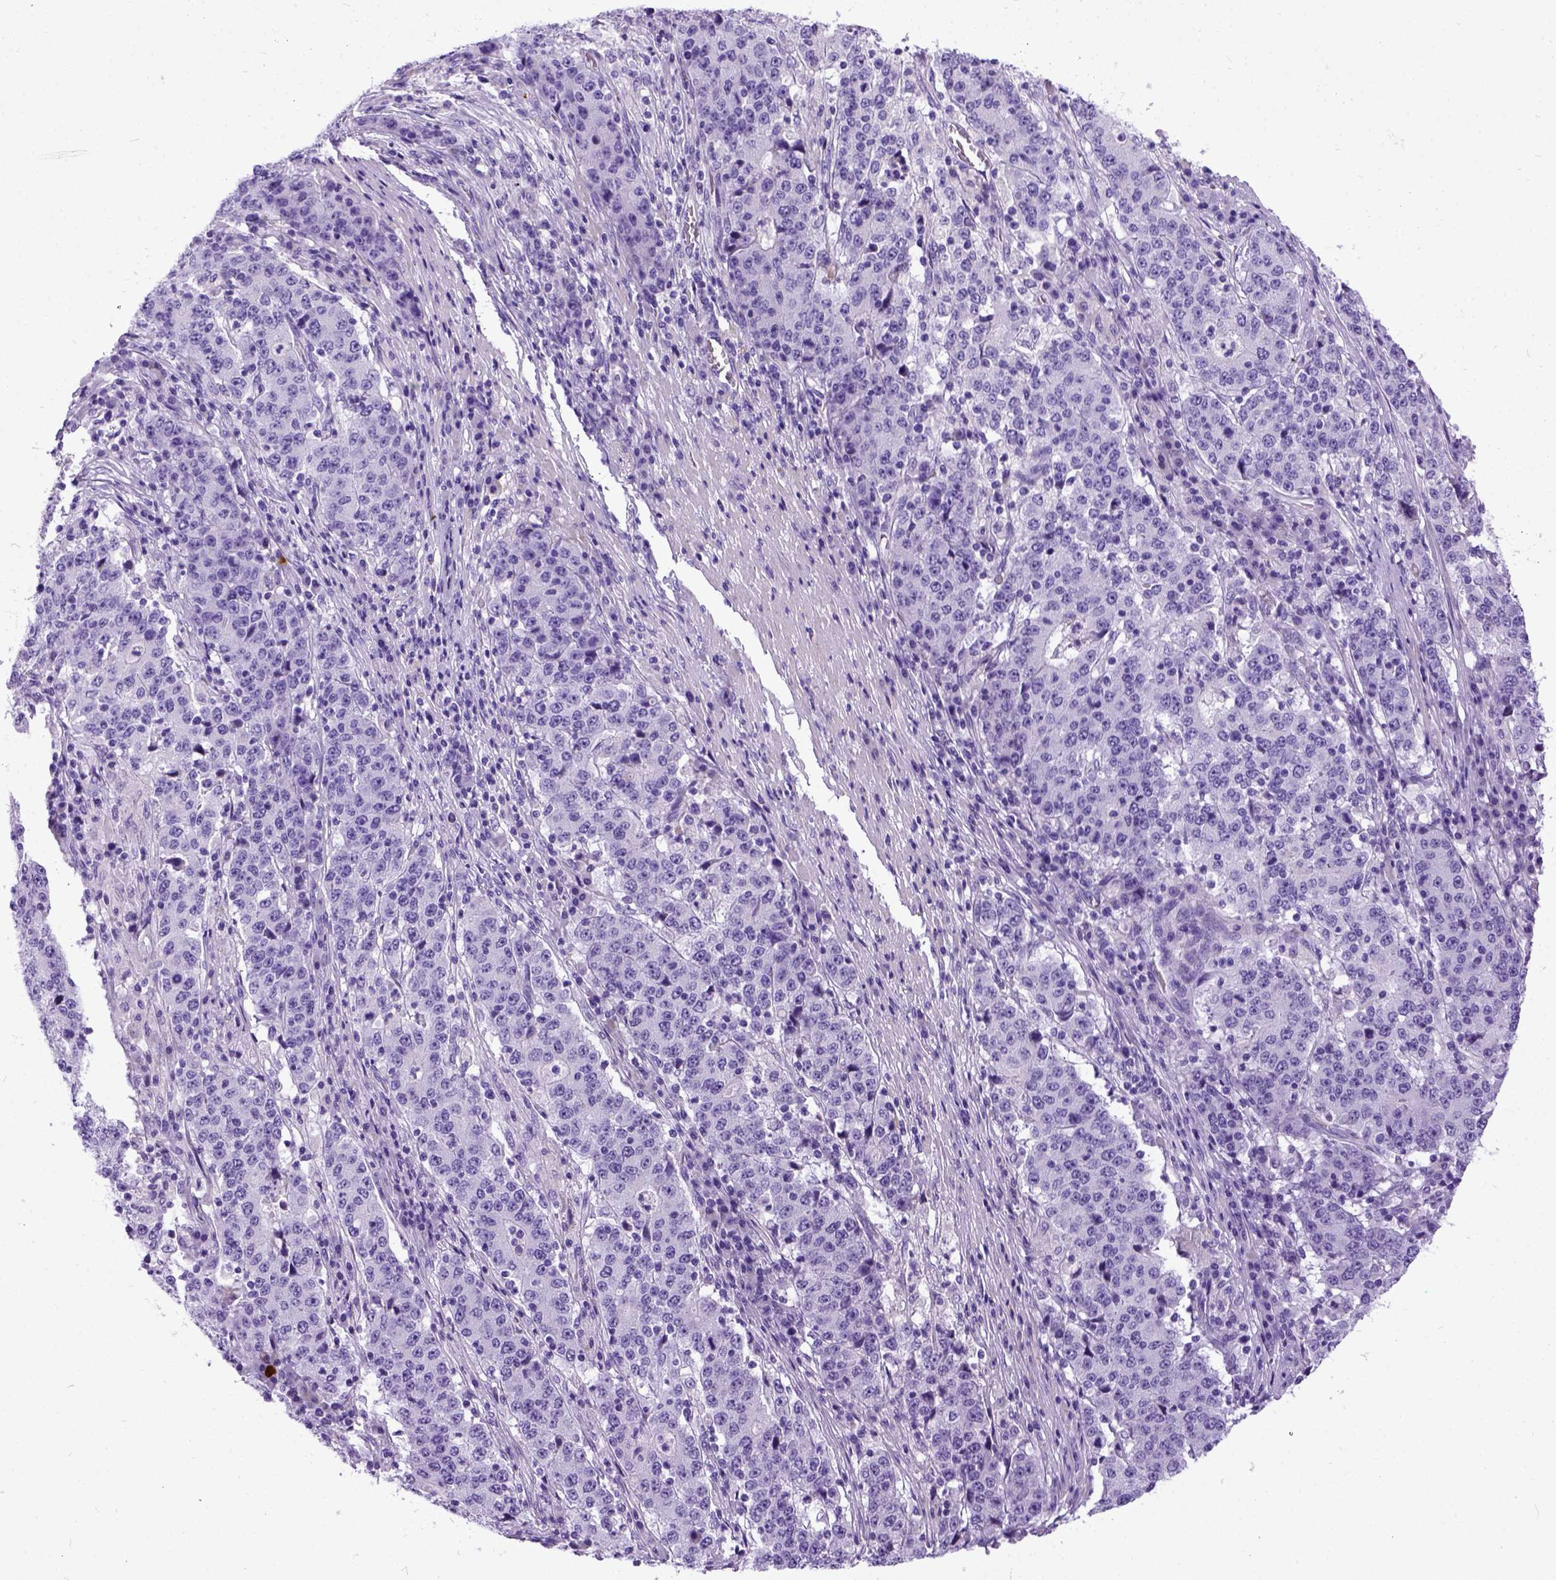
{"staining": {"intensity": "negative", "quantity": "none", "location": "none"}, "tissue": "stomach cancer", "cell_type": "Tumor cells", "image_type": "cancer", "snomed": [{"axis": "morphology", "description": "Adenocarcinoma, NOS"}, {"axis": "topography", "description": "Stomach"}], "caption": "An image of adenocarcinoma (stomach) stained for a protein displays no brown staining in tumor cells.", "gene": "IGF2", "patient": {"sex": "male", "age": 59}}